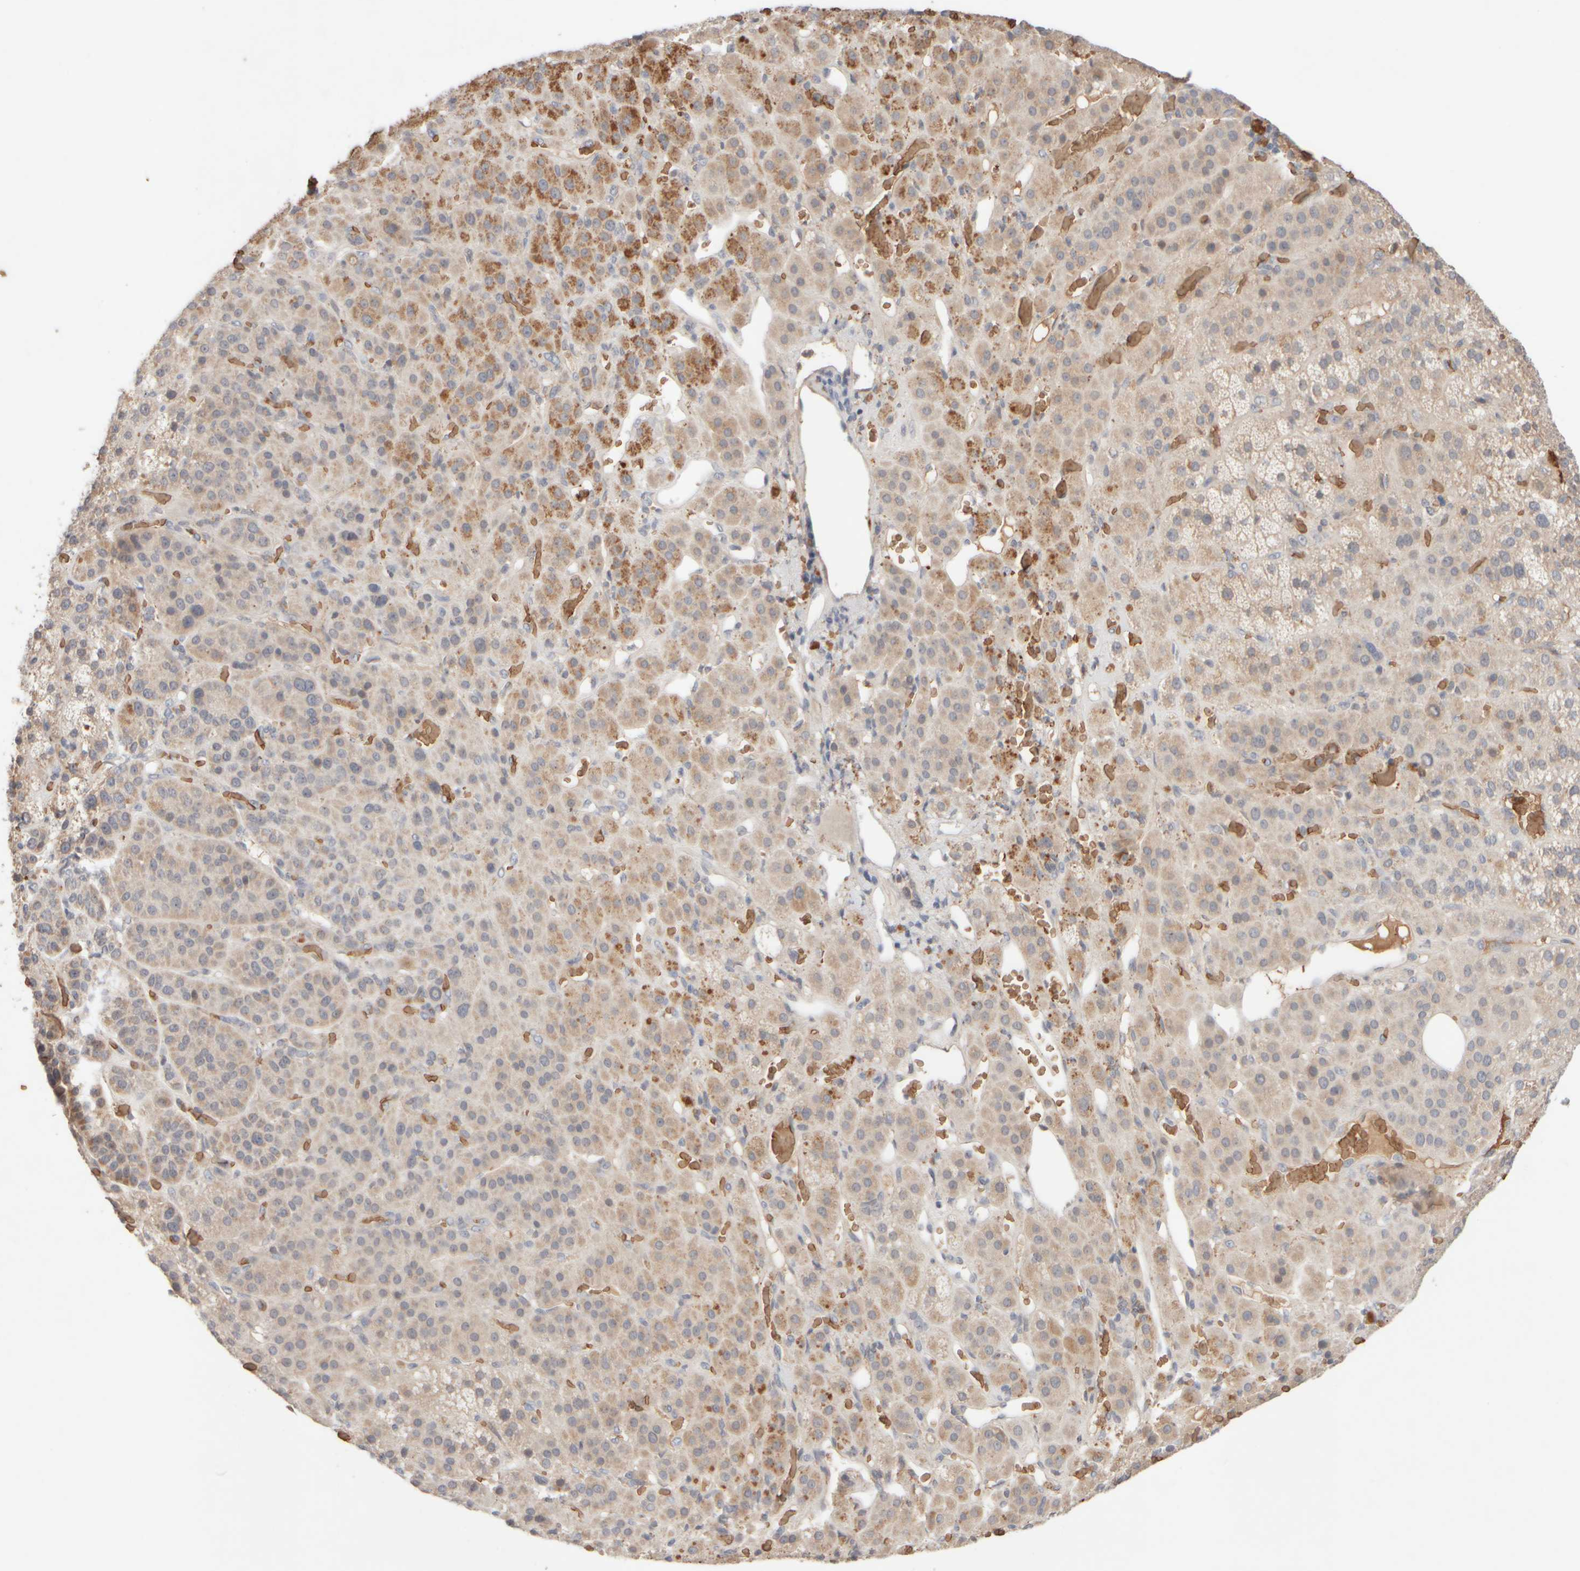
{"staining": {"intensity": "moderate", "quantity": "25%-75%", "location": "cytoplasmic/membranous"}, "tissue": "adrenal gland", "cell_type": "Glandular cells", "image_type": "normal", "snomed": [{"axis": "morphology", "description": "Normal tissue, NOS"}, {"axis": "topography", "description": "Adrenal gland"}], "caption": "IHC micrograph of unremarkable human adrenal gland stained for a protein (brown), which demonstrates medium levels of moderate cytoplasmic/membranous positivity in approximately 25%-75% of glandular cells.", "gene": "MST1", "patient": {"sex": "male", "age": 57}}